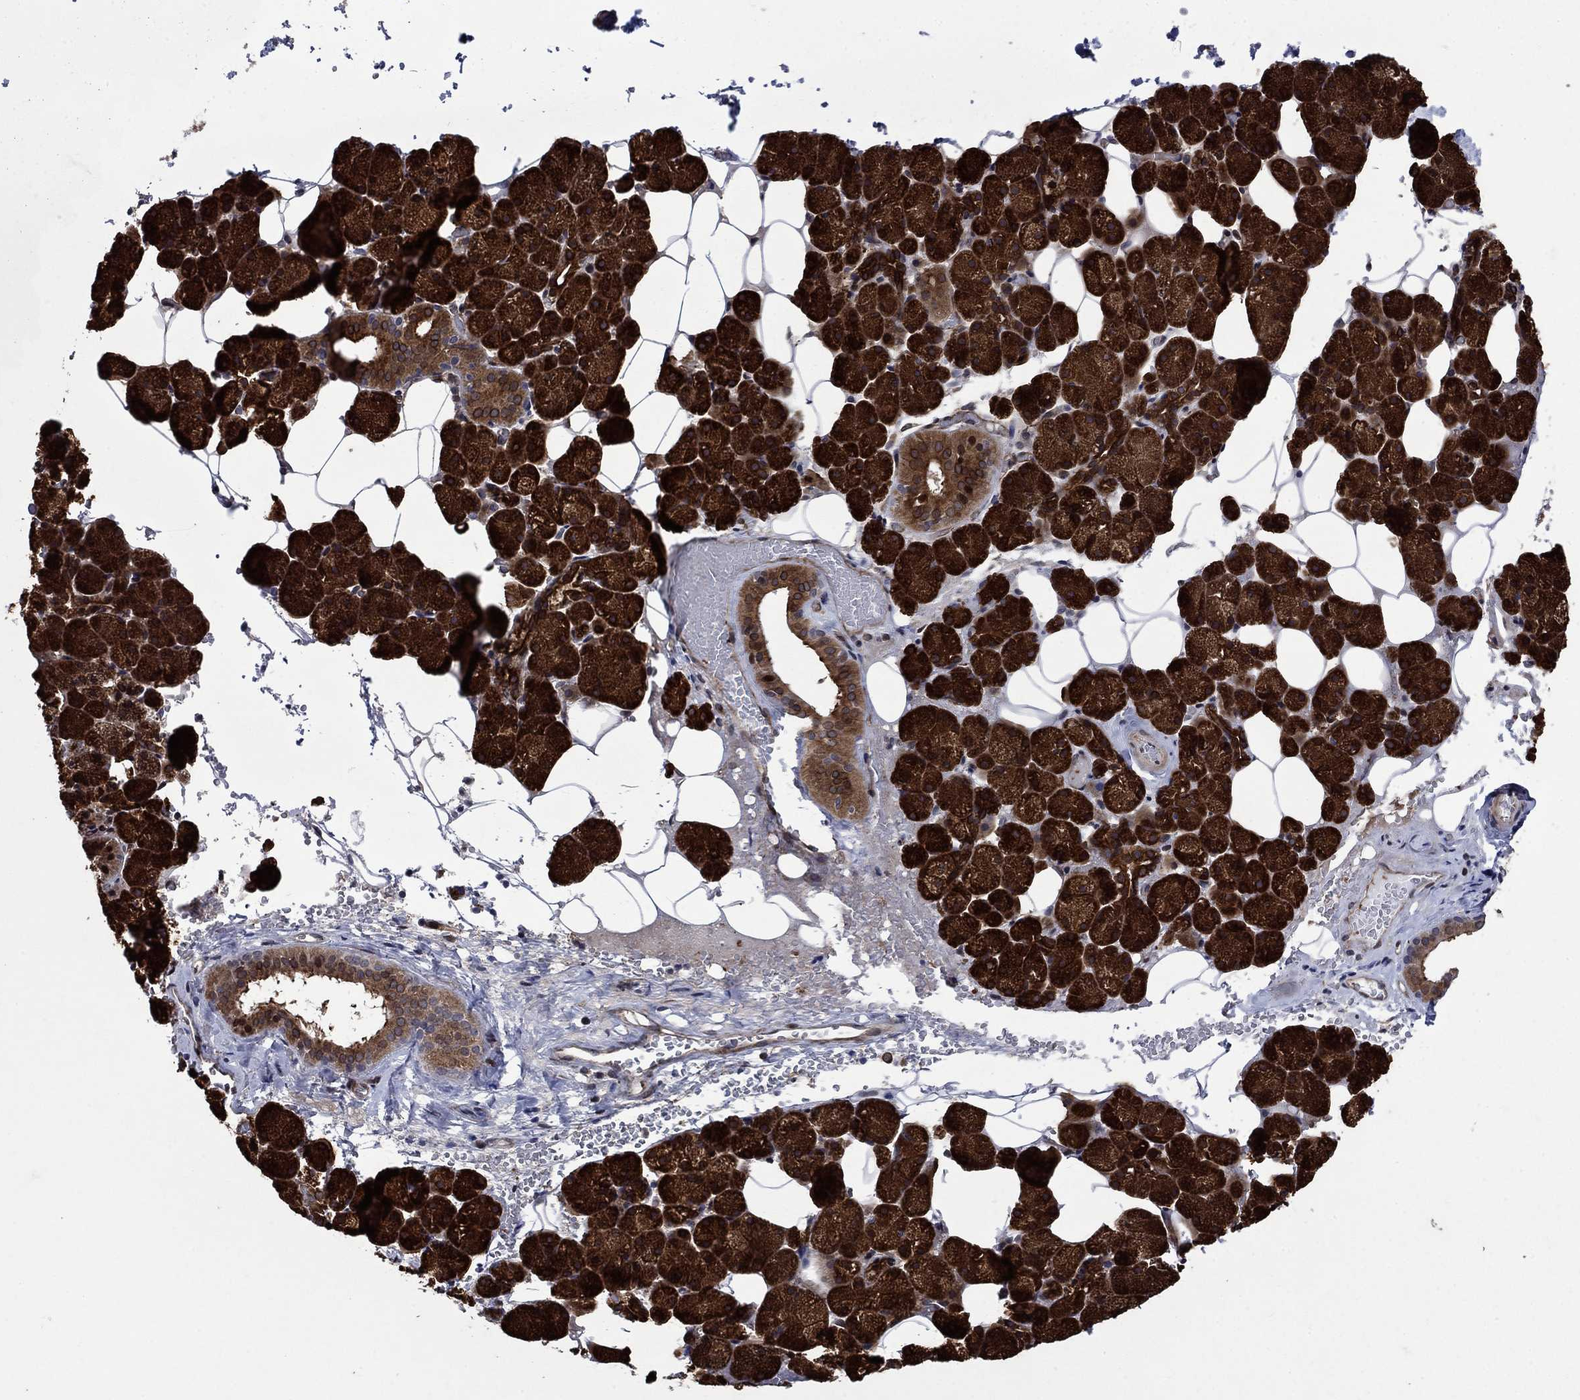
{"staining": {"intensity": "strong", "quantity": ">75%", "location": "cytoplasmic/membranous"}, "tissue": "salivary gland", "cell_type": "Glandular cells", "image_type": "normal", "snomed": [{"axis": "morphology", "description": "Normal tissue, NOS"}, {"axis": "topography", "description": "Salivary gland"}], "caption": "IHC photomicrograph of unremarkable salivary gland stained for a protein (brown), which demonstrates high levels of strong cytoplasmic/membranous positivity in about >75% of glandular cells.", "gene": "DHRS7", "patient": {"sex": "male", "age": 38}}